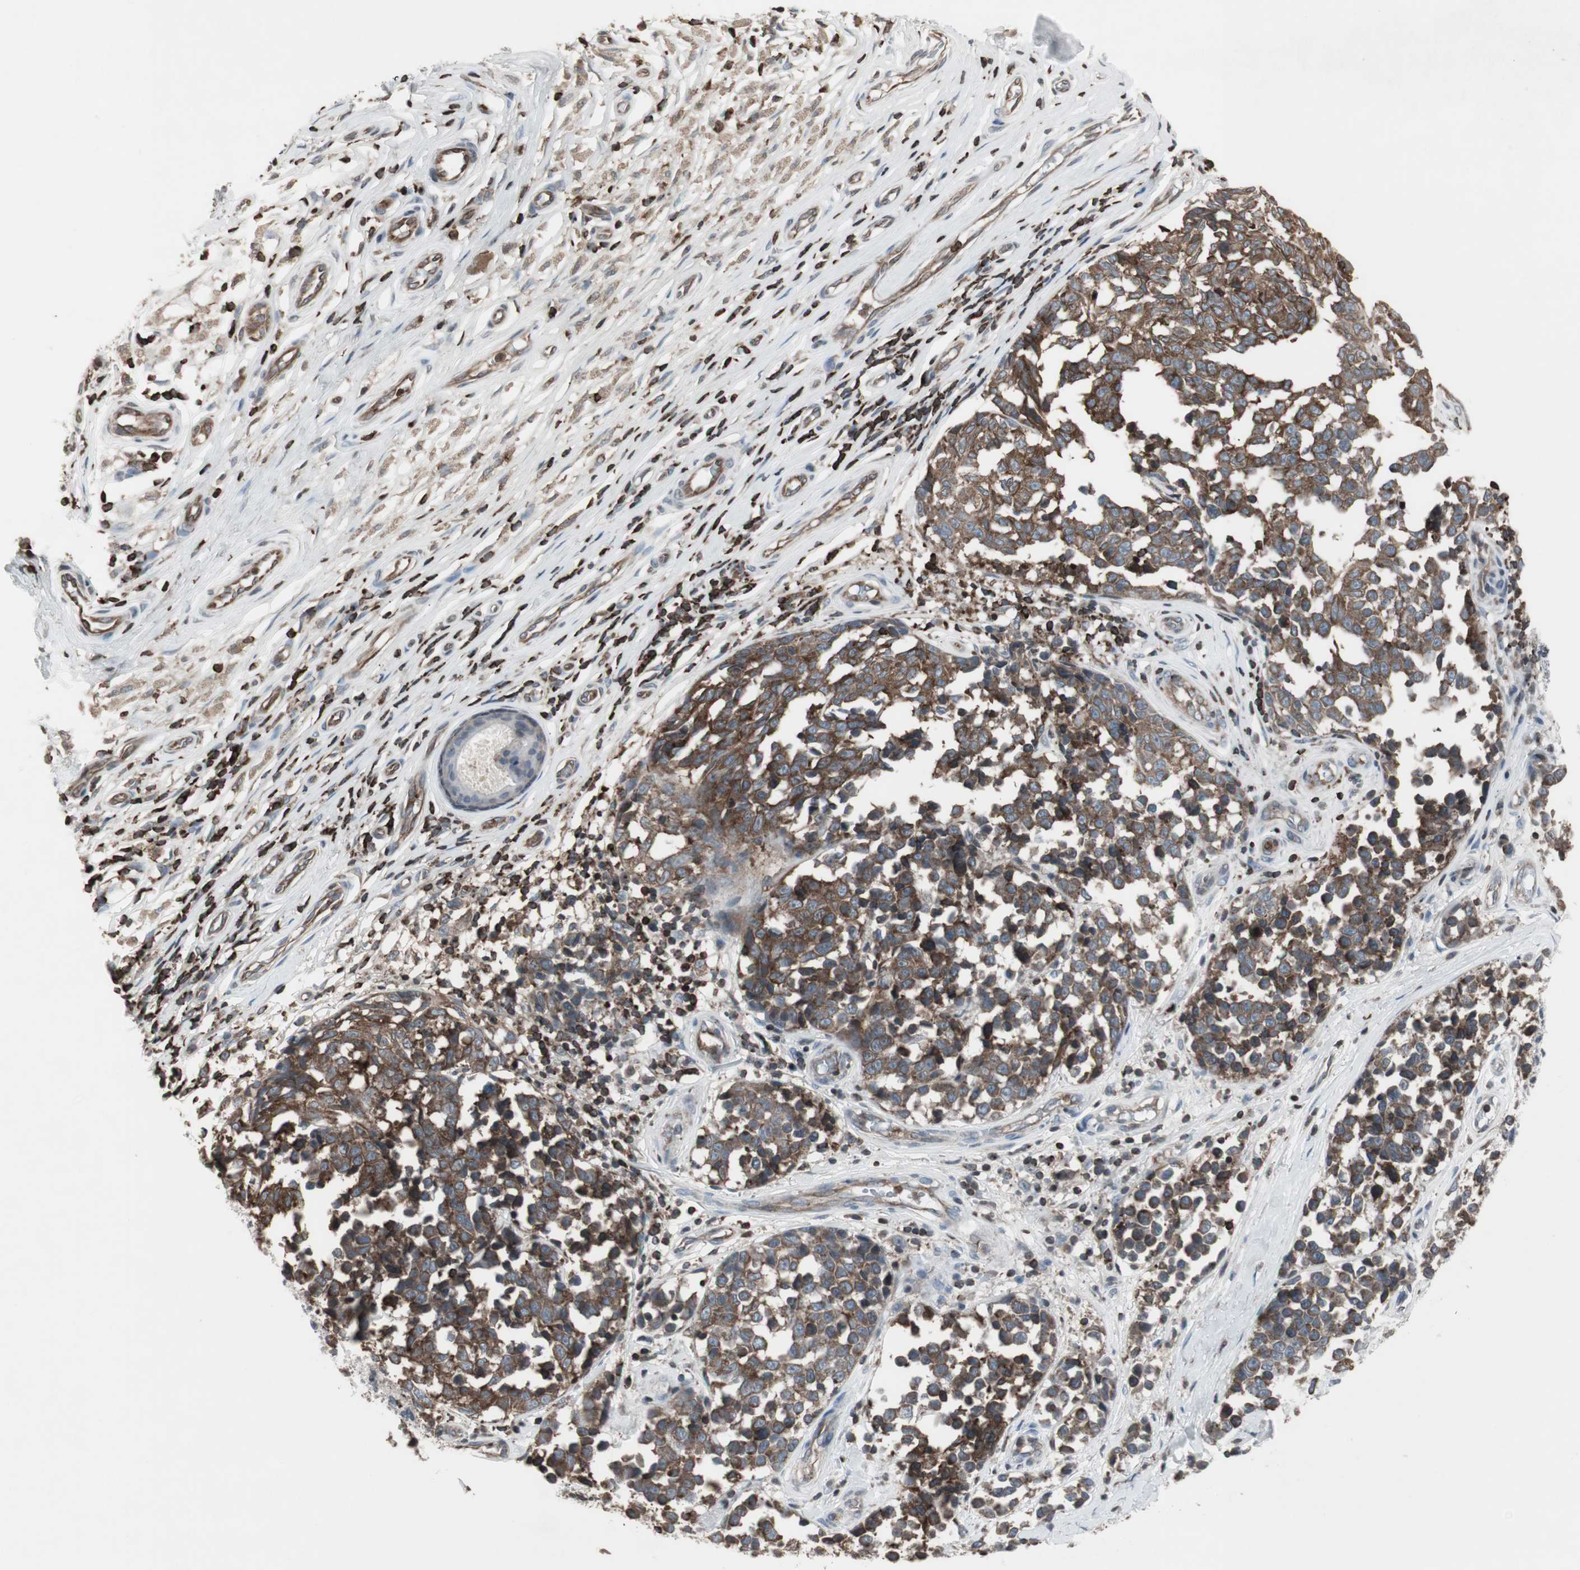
{"staining": {"intensity": "moderate", "quantity": "25%-75%", "location": "cytoplasmic/membranous"}, "tissue": "melanoma", "cell_type": "Tumor cells", "image_type": "cancer", "snomed": [{"axis": "morphology", "description": "Malignant melanoma, NOS"}, {"axis": "topography", "description": "Skin"}], "caption": "A medium amount of moderate cytoplasmic/membranous staining is appreciated in approximately 25%-75% of tumor cells in melanoma tissue.", "gene": "ARHGEF1", "patient": {"sex": "female", "age": 64}}